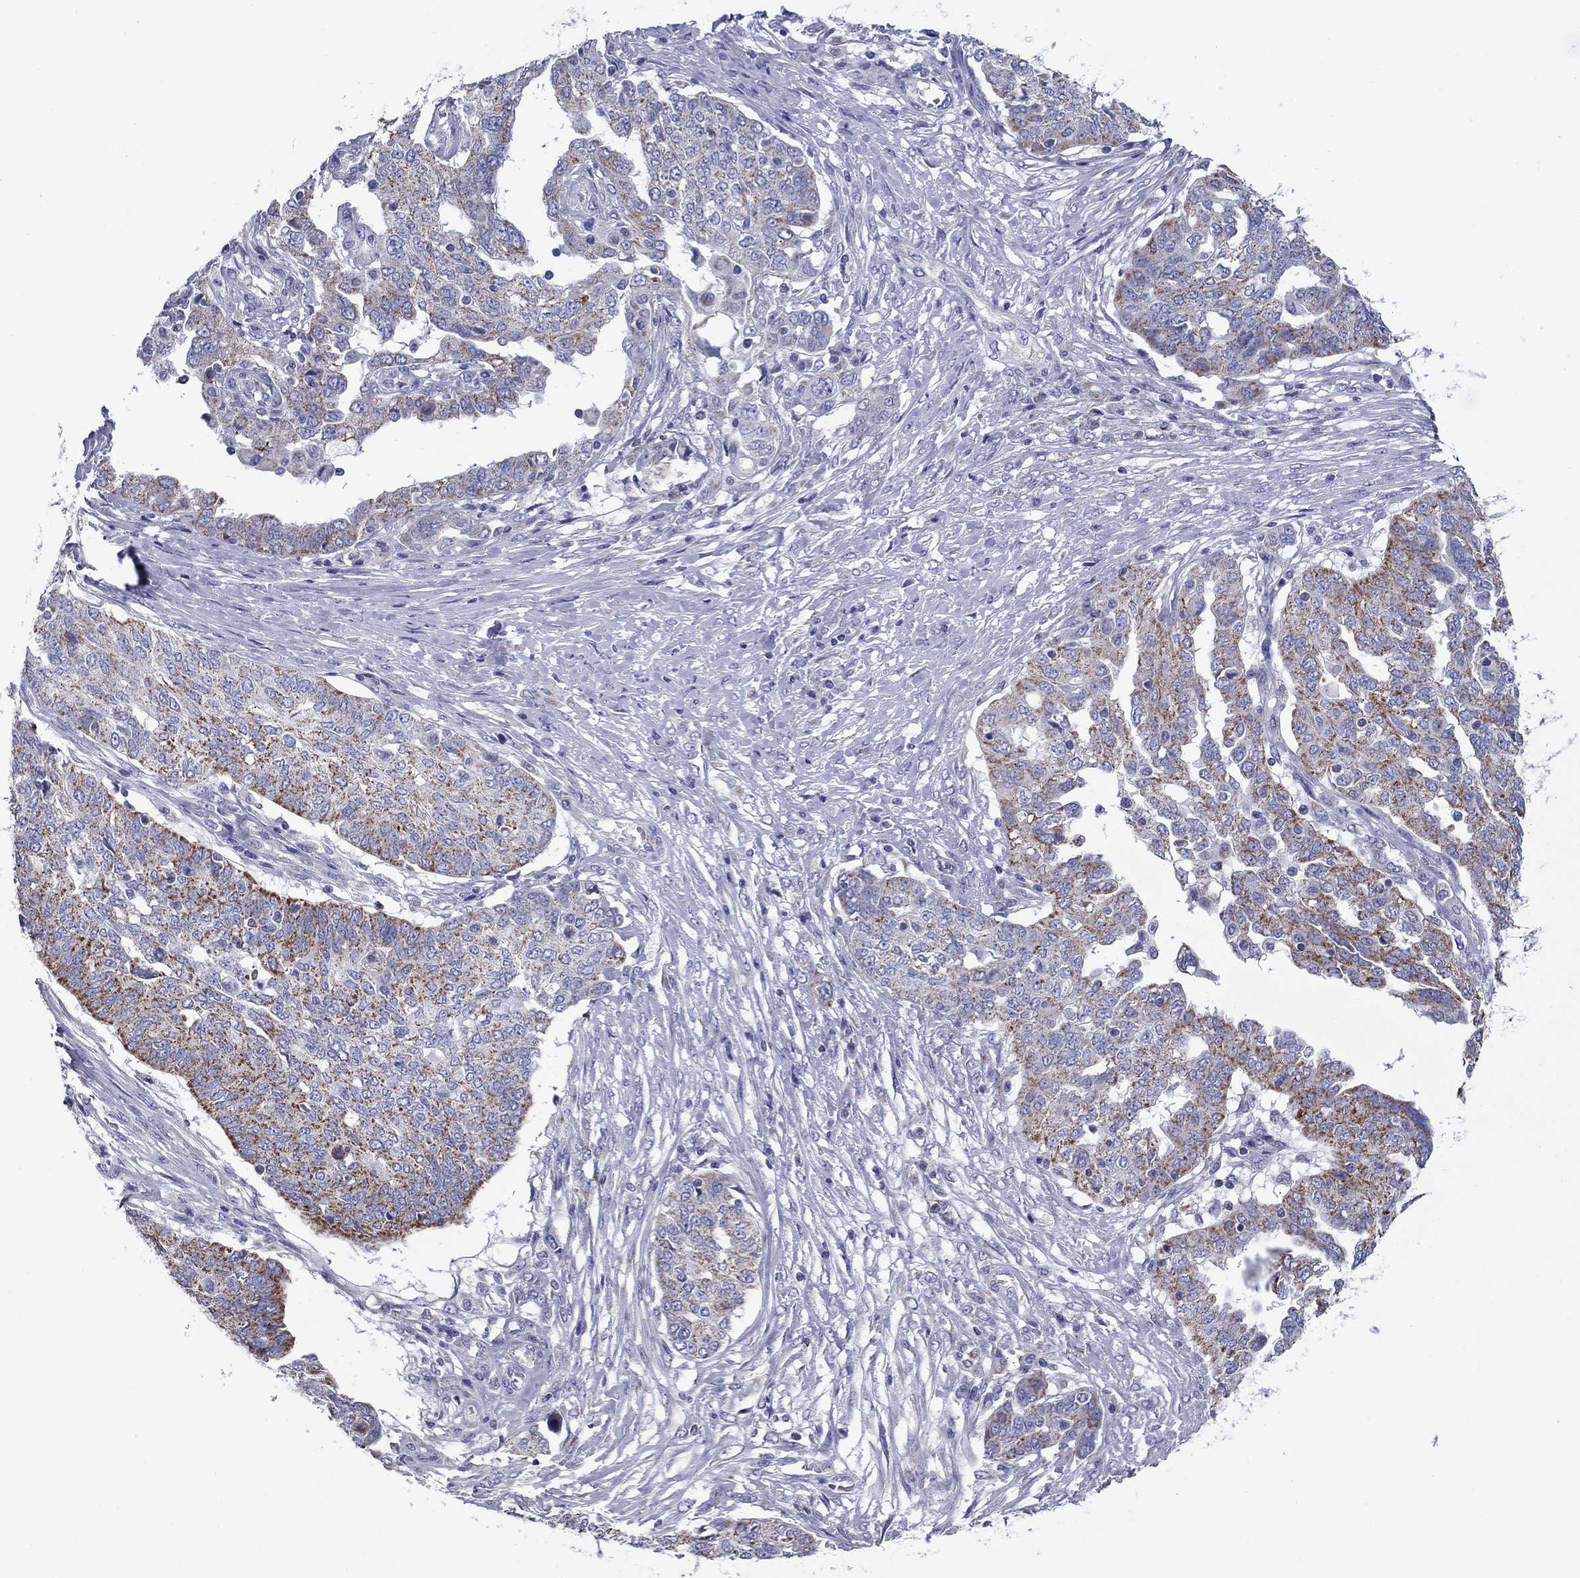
{"staining": {"intensity": "strong", "quantity": "<25%", "location": "cytoplasmic/membranous"}, "tissue": "ovarian cancer", "cell_type": "Tumor cells", "image_type": "cancer", "snomed": [{"axis": "morphology", "description": "Cystadenocarcinoma, serous, NOS"}, {"axis": "topography", "description": "Ovary"}], "caption": "This is an image of immunohistochemistry staining of serous cystadenocarcinoma (ovarian), which shows strong positivity in the cytoplasmic/membranous of tumor cells.", "gene": "ACADSB", "patient": {"sex": "female", "age": 67}}